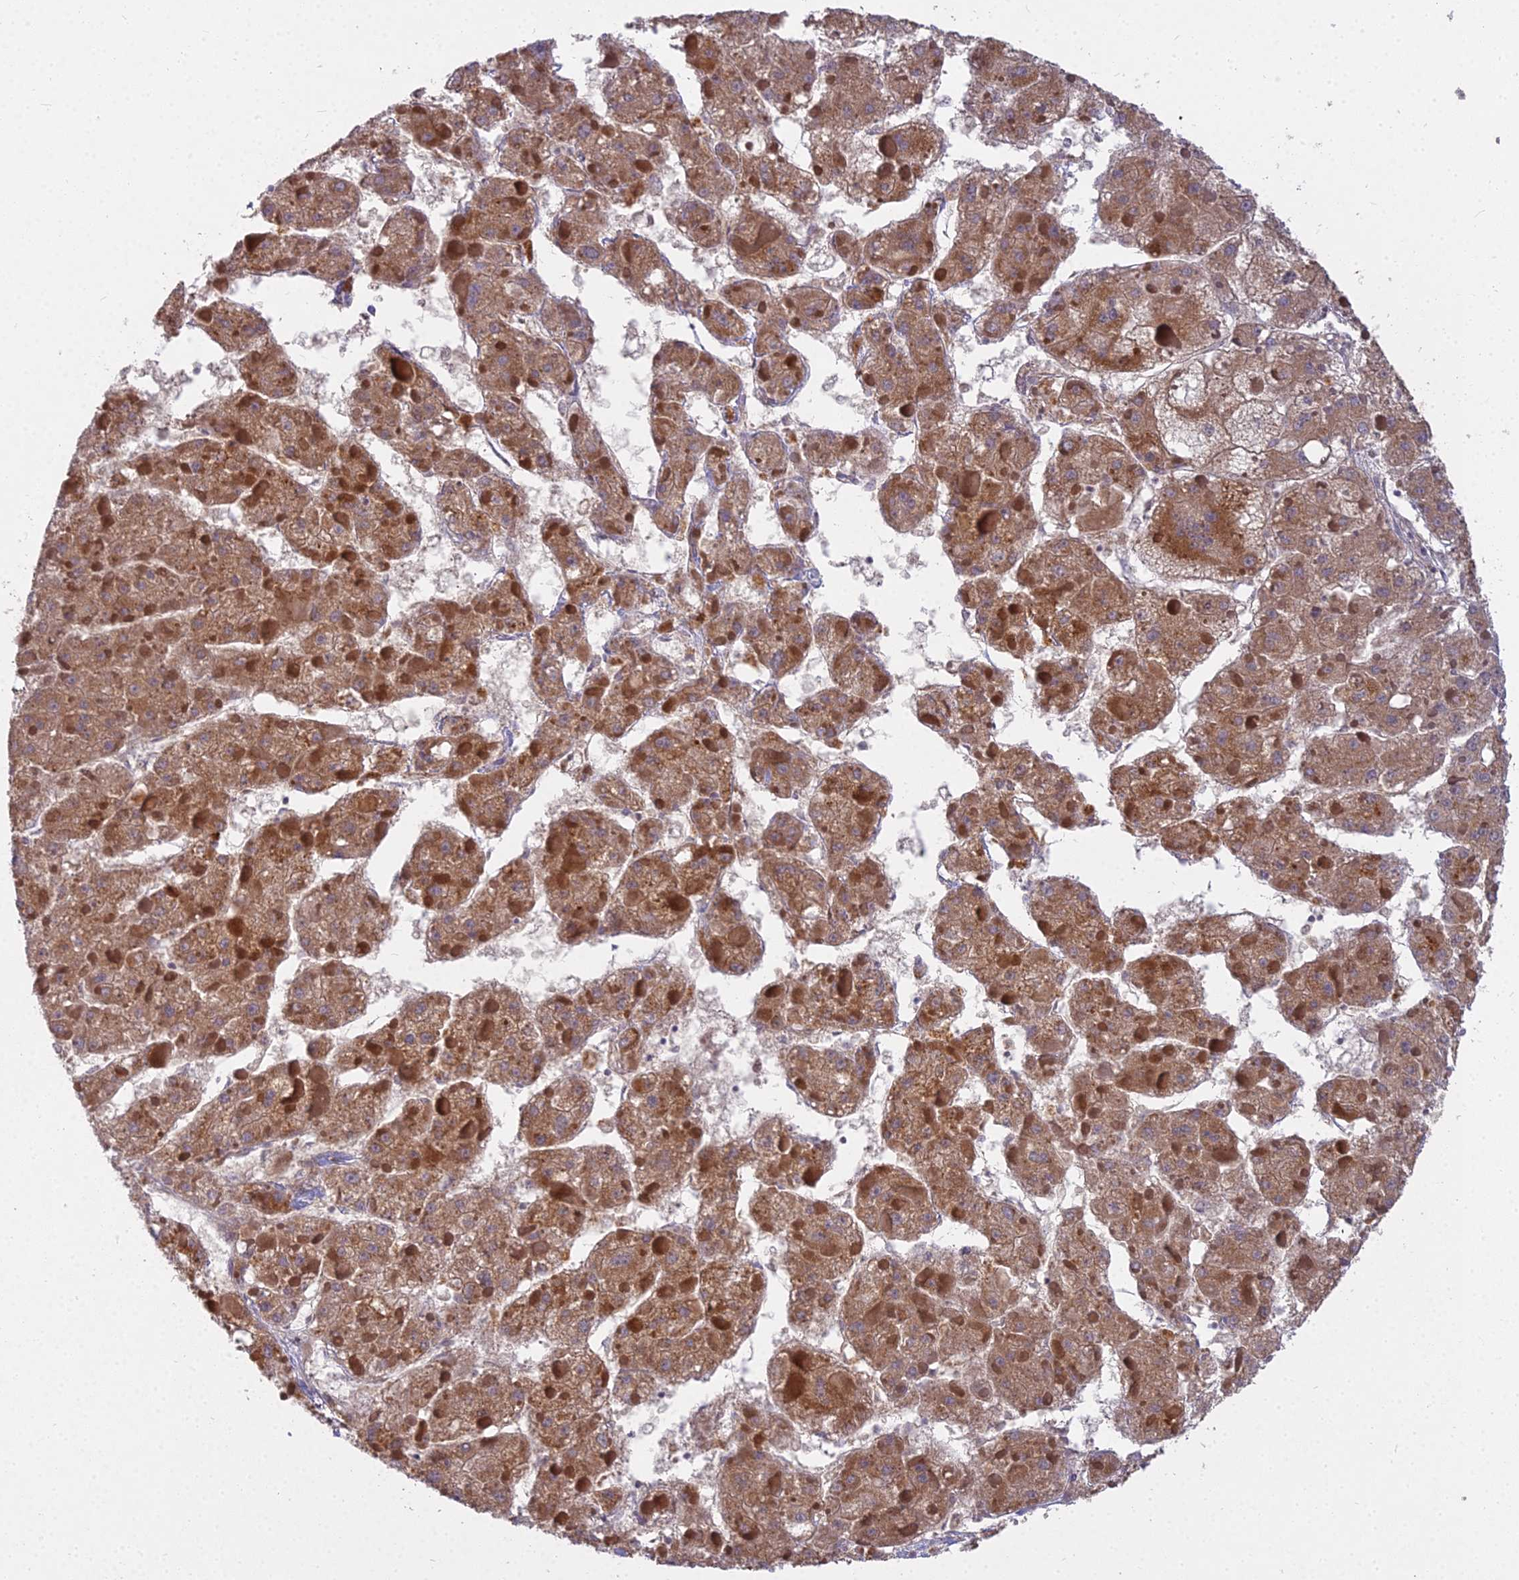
{"staining": {"intensity": "moderate", "quantity": ">75%", "location": "cytoplasmic/membranous"}, "tissue": "liver cancer", "cell_type": "Tumor cells", "image_type": "cancer", "snomed": [{"axis": "morphology", "description": "Carcinoma, Hepatocellular, NOS"}, {"axis": "topography", "description": "Liver"}], "caption": "Moderate cytoplasmic/membranous expression for a protein is identified in approximately >75% of tumor cells of hepatocellular carcinoma (liver) using immunohistochemistry (IHC).", "gene": "MICU2", "patient": {"sex": "female", "age": 73}}